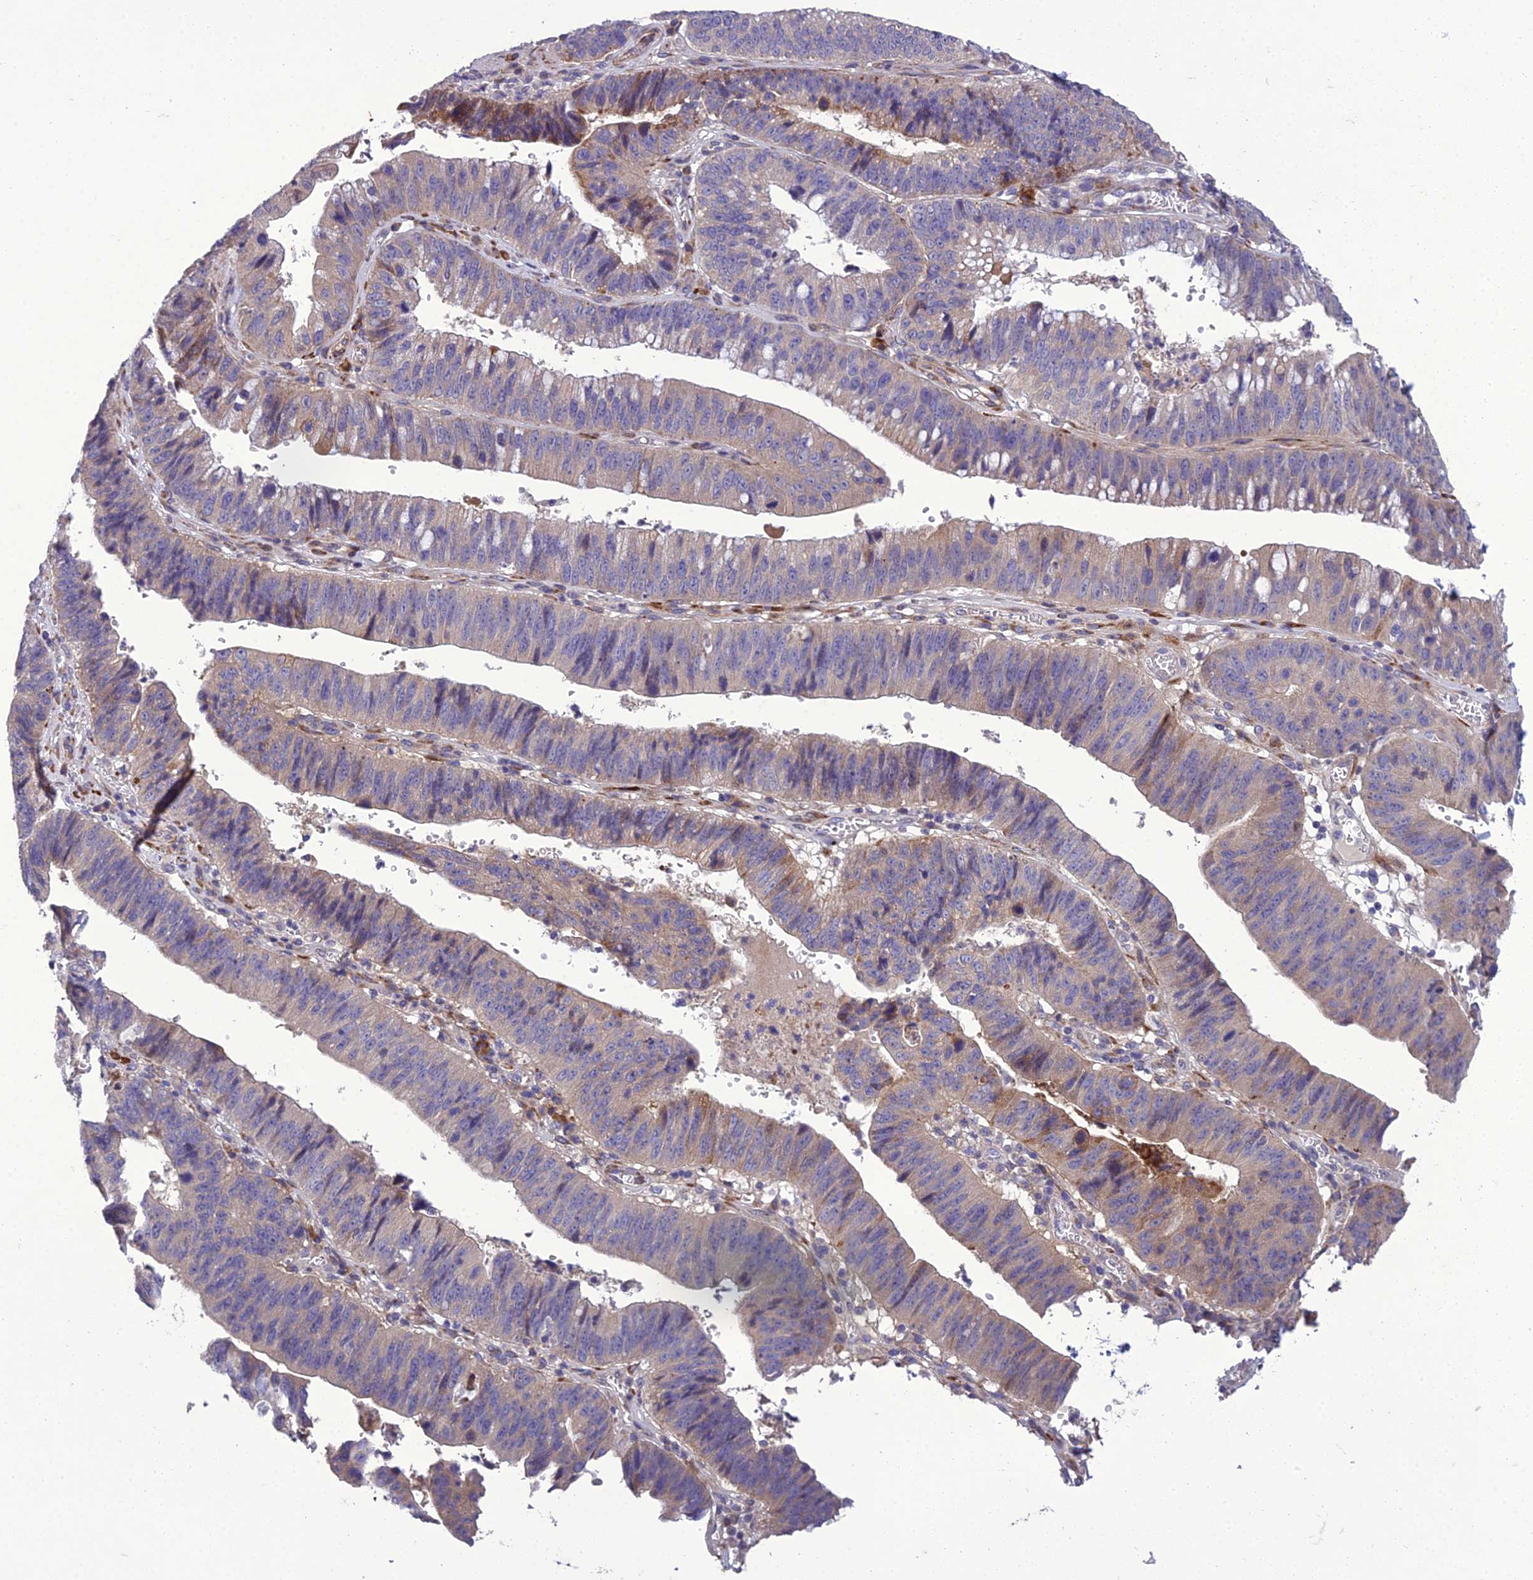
{"staining": {"intensity": "moderate", "quantity": "<25%", "location": "cytoplasmic/membranous"}, "tissue": "stomach cancer", "cell_type": "Tumor cells", "image_type": "cancer", "snomed": [{"axis": "morphology", "description": "Adenocarcinoma, NOS"}, {"axis": "topography", "description": "Stomach"}], "caption": "Stomach cancer (adenocarcinoma) was stained to show a protein in brown. There is low levels of moderate cytoplasmic/membranous expression in approximately <25% of tumor cells. The protein of interest is shown in brown color, while the nuclei are stained blue.", "gene": "ADIPOR2", "patient": {"sex": "male", "age": 59}}